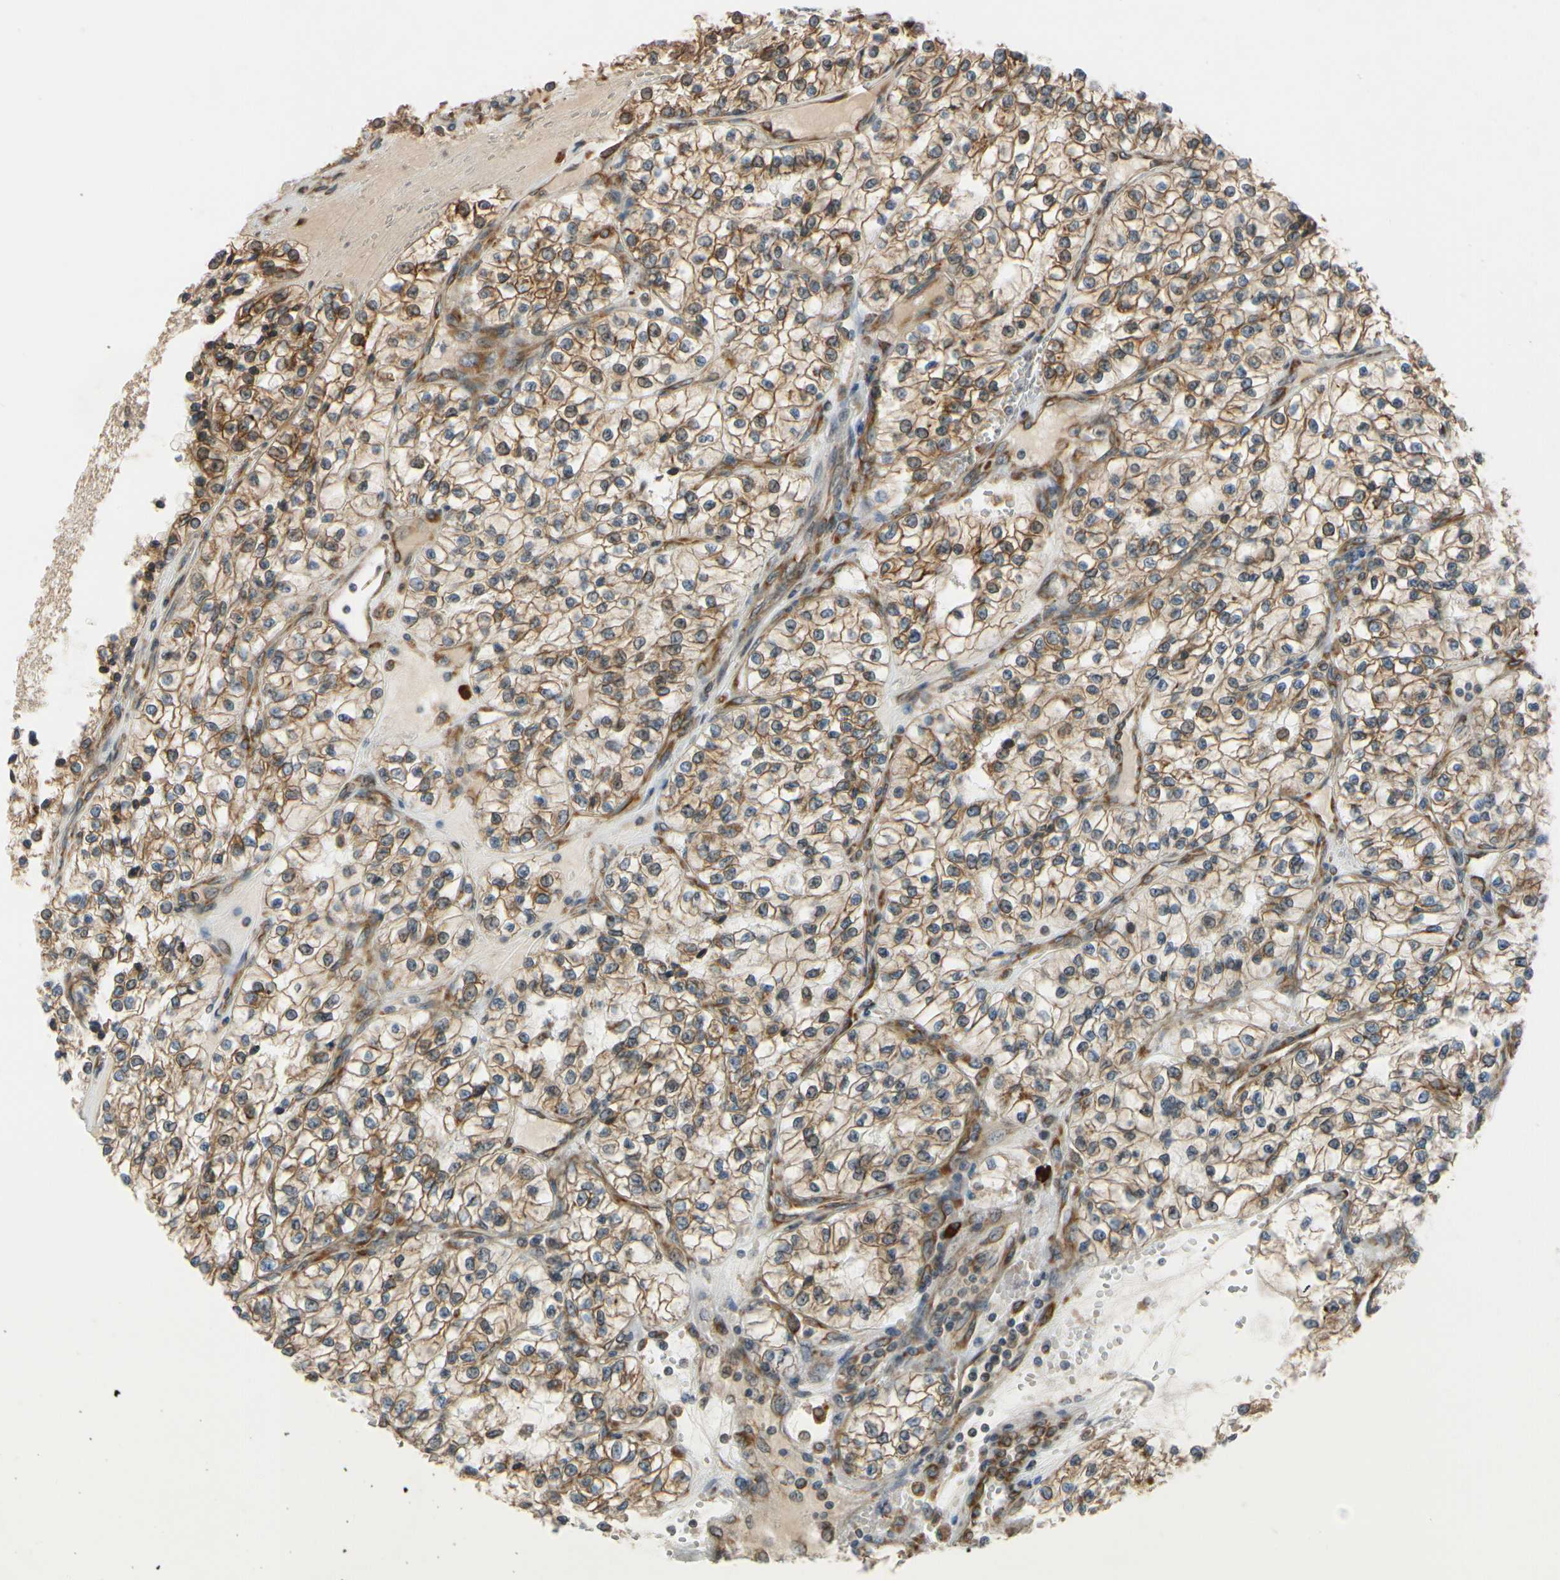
{"staining": {"intensity": "weak", "quantity": ">75%", "location": "cytoplasmic/membranous"}, "tissue": "renal cancer", "cell_type": "Tumor cells", "image_type": "cancer", "snomed": [{"axis": "morphology", "description": "Adenocarcinoma, NOS"}, {"axis": "topography", "description": "Kidney"}], "caption": "Adenocarcinoma (renal) was stained to show a protein in brown. There is low levels of weak cytoplasmic/membranous expression in about >75% of tumor cells.", "gene": "RPN2", "patient": {"sex": "female", "age": 57}}